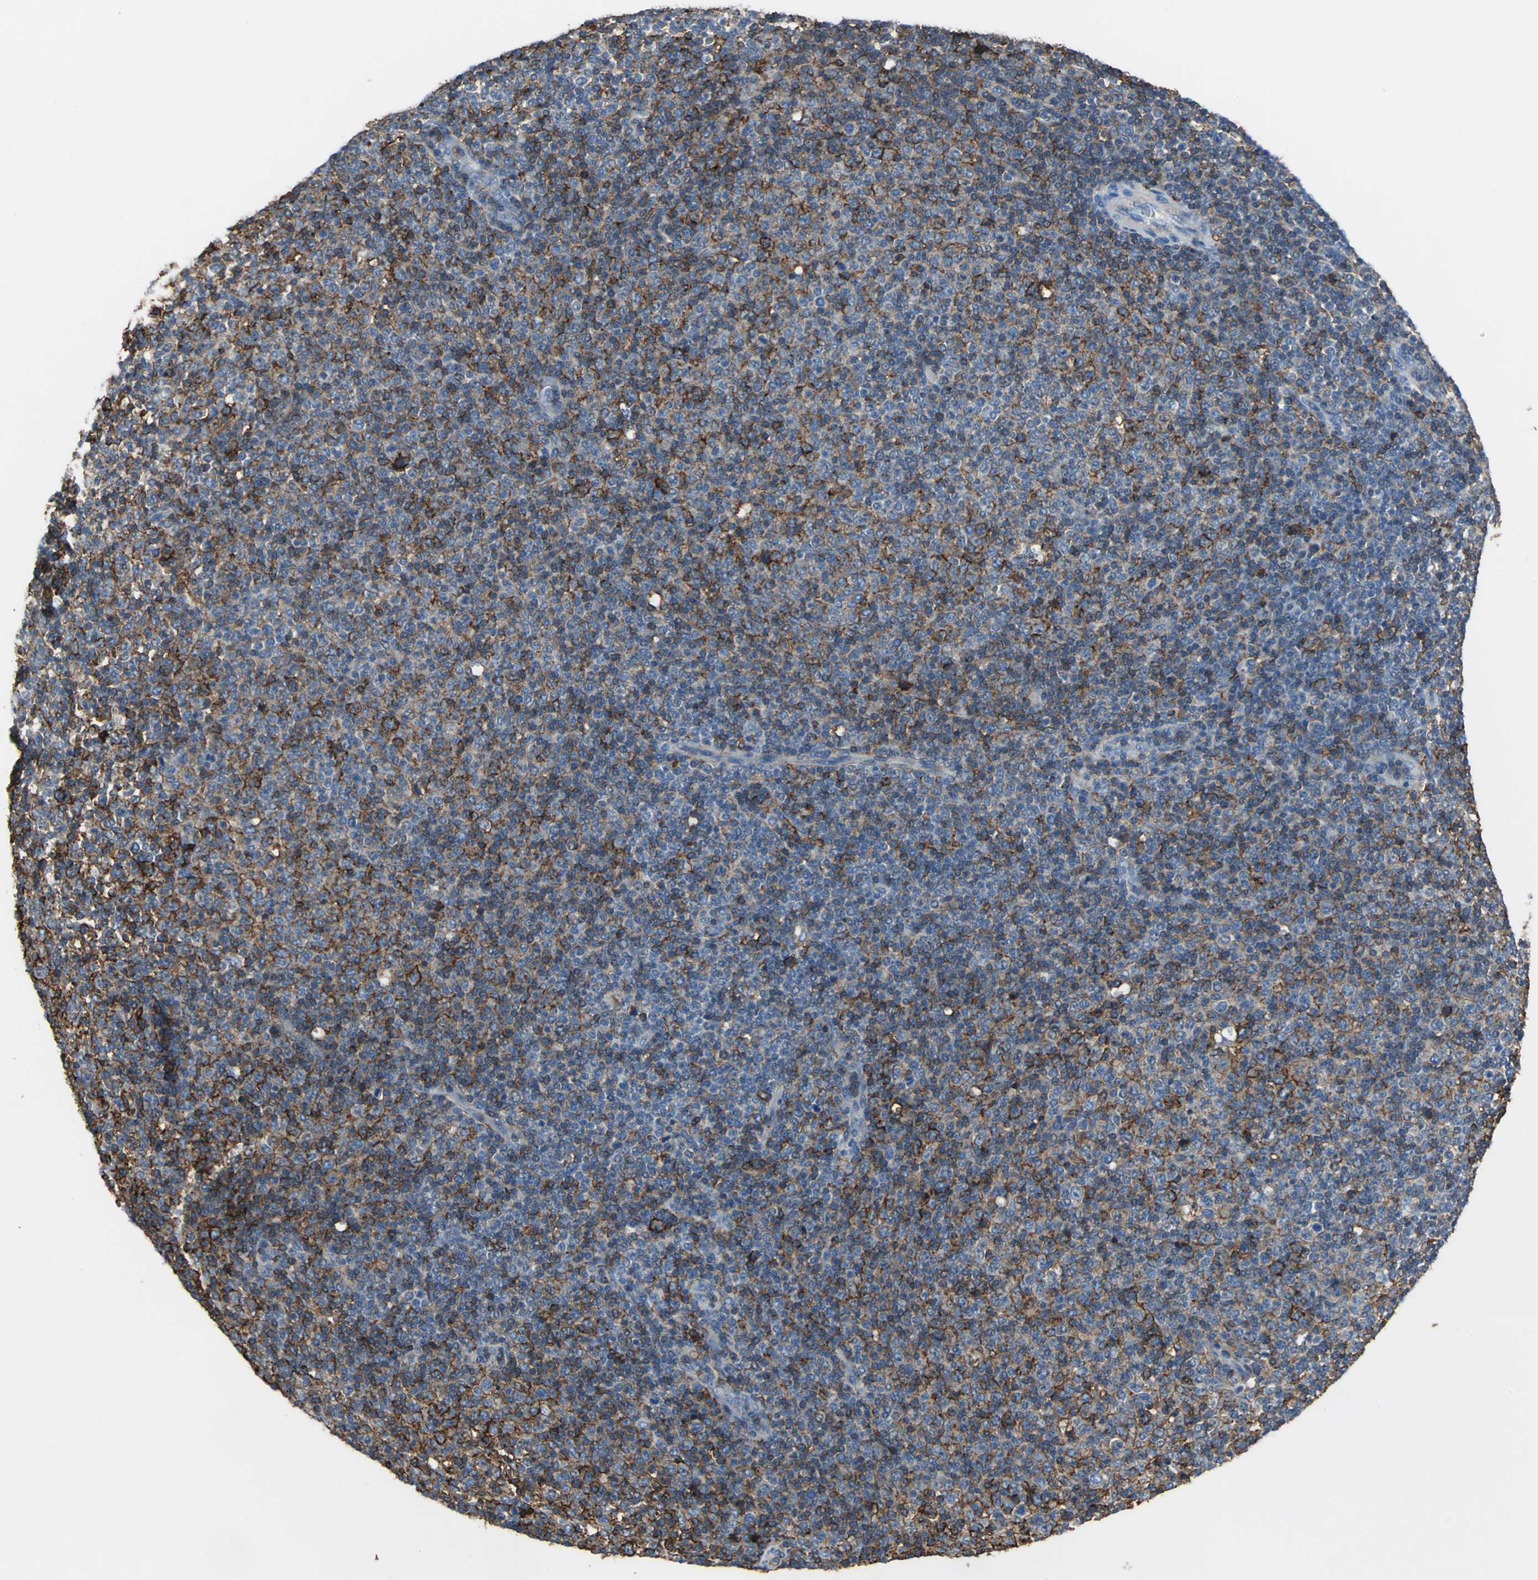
{"staining": {"intensity": "strong", "quantity": ">75%", "location": "cytoplasmic/membranous"}, "tissue": "lymphoma", "cell_type": "Tumor cells", "image_type": "cancer", "snomed": [{"axis": "morphology", "description": "Malignant lymphoma, non-Hodgkin's type, Low grade"}, {"axis": "topography", "description": "Lymph node"}], "caption": "There is high levels of strong cytoplasmic/membranous positivity in tumor cells of low-grade malignant lymphoma, non-Hodgkin's type, as demonstrated by immunohistochemical staining (brown color).", "gene": "CD44", "patient": {"sex": "male", "age": 70}}